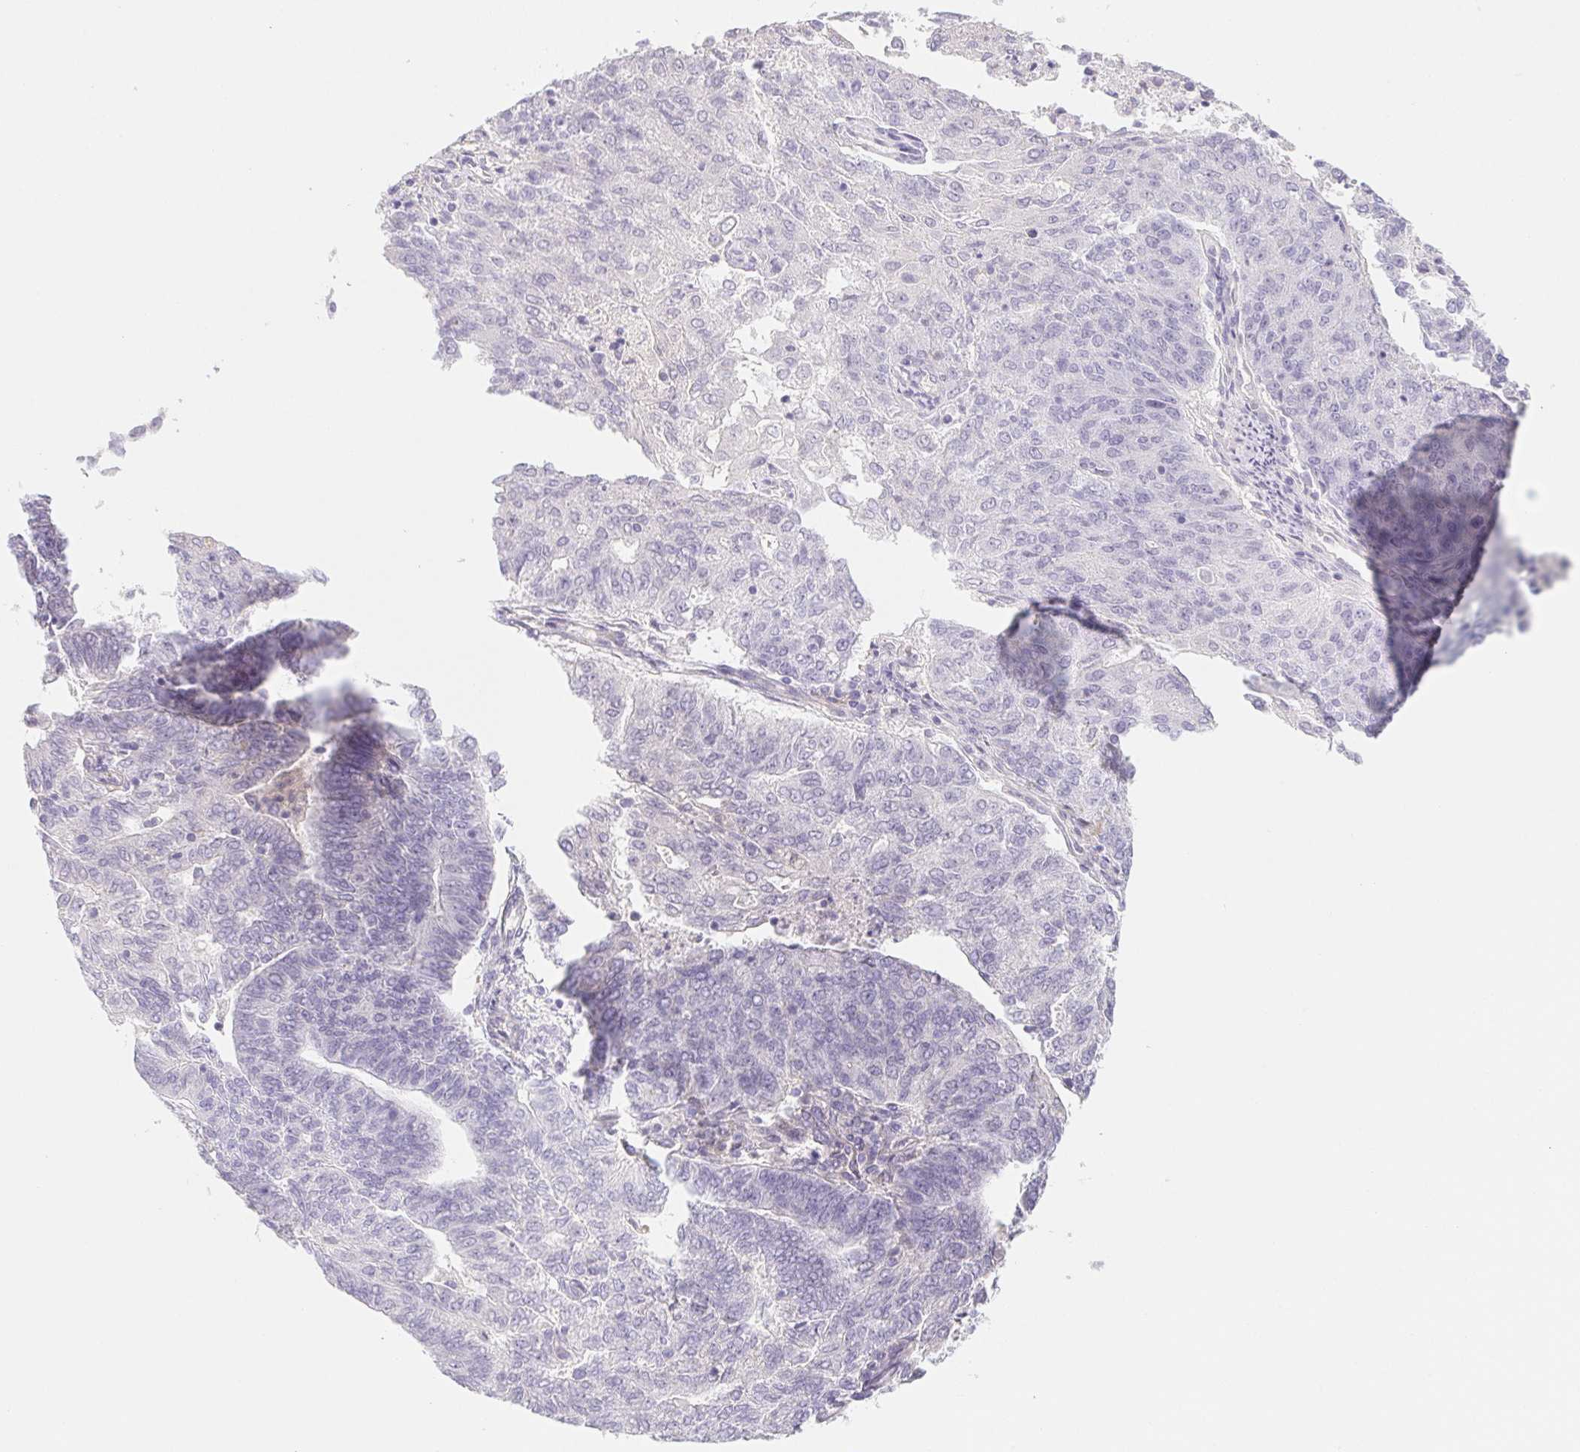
{"staining": {"intensity": "negative", "quantity": "none", "location": "none"}, "tissue": "endometrial cancer", "cell_type": "Tumor cells", "image_type": "cancer", "snomed": [{"axis": "morphology", "description": "Adenocarcinoma, NOS"}, {"axis": "topography", "description": "Endometrium"}], "caption": "A photomicrograph of human adenocarcinoma (endometrial) is negative for staining in tumor cells.", "gene": "CTNND2", "patient": {"sex": "female", "age": 82}}